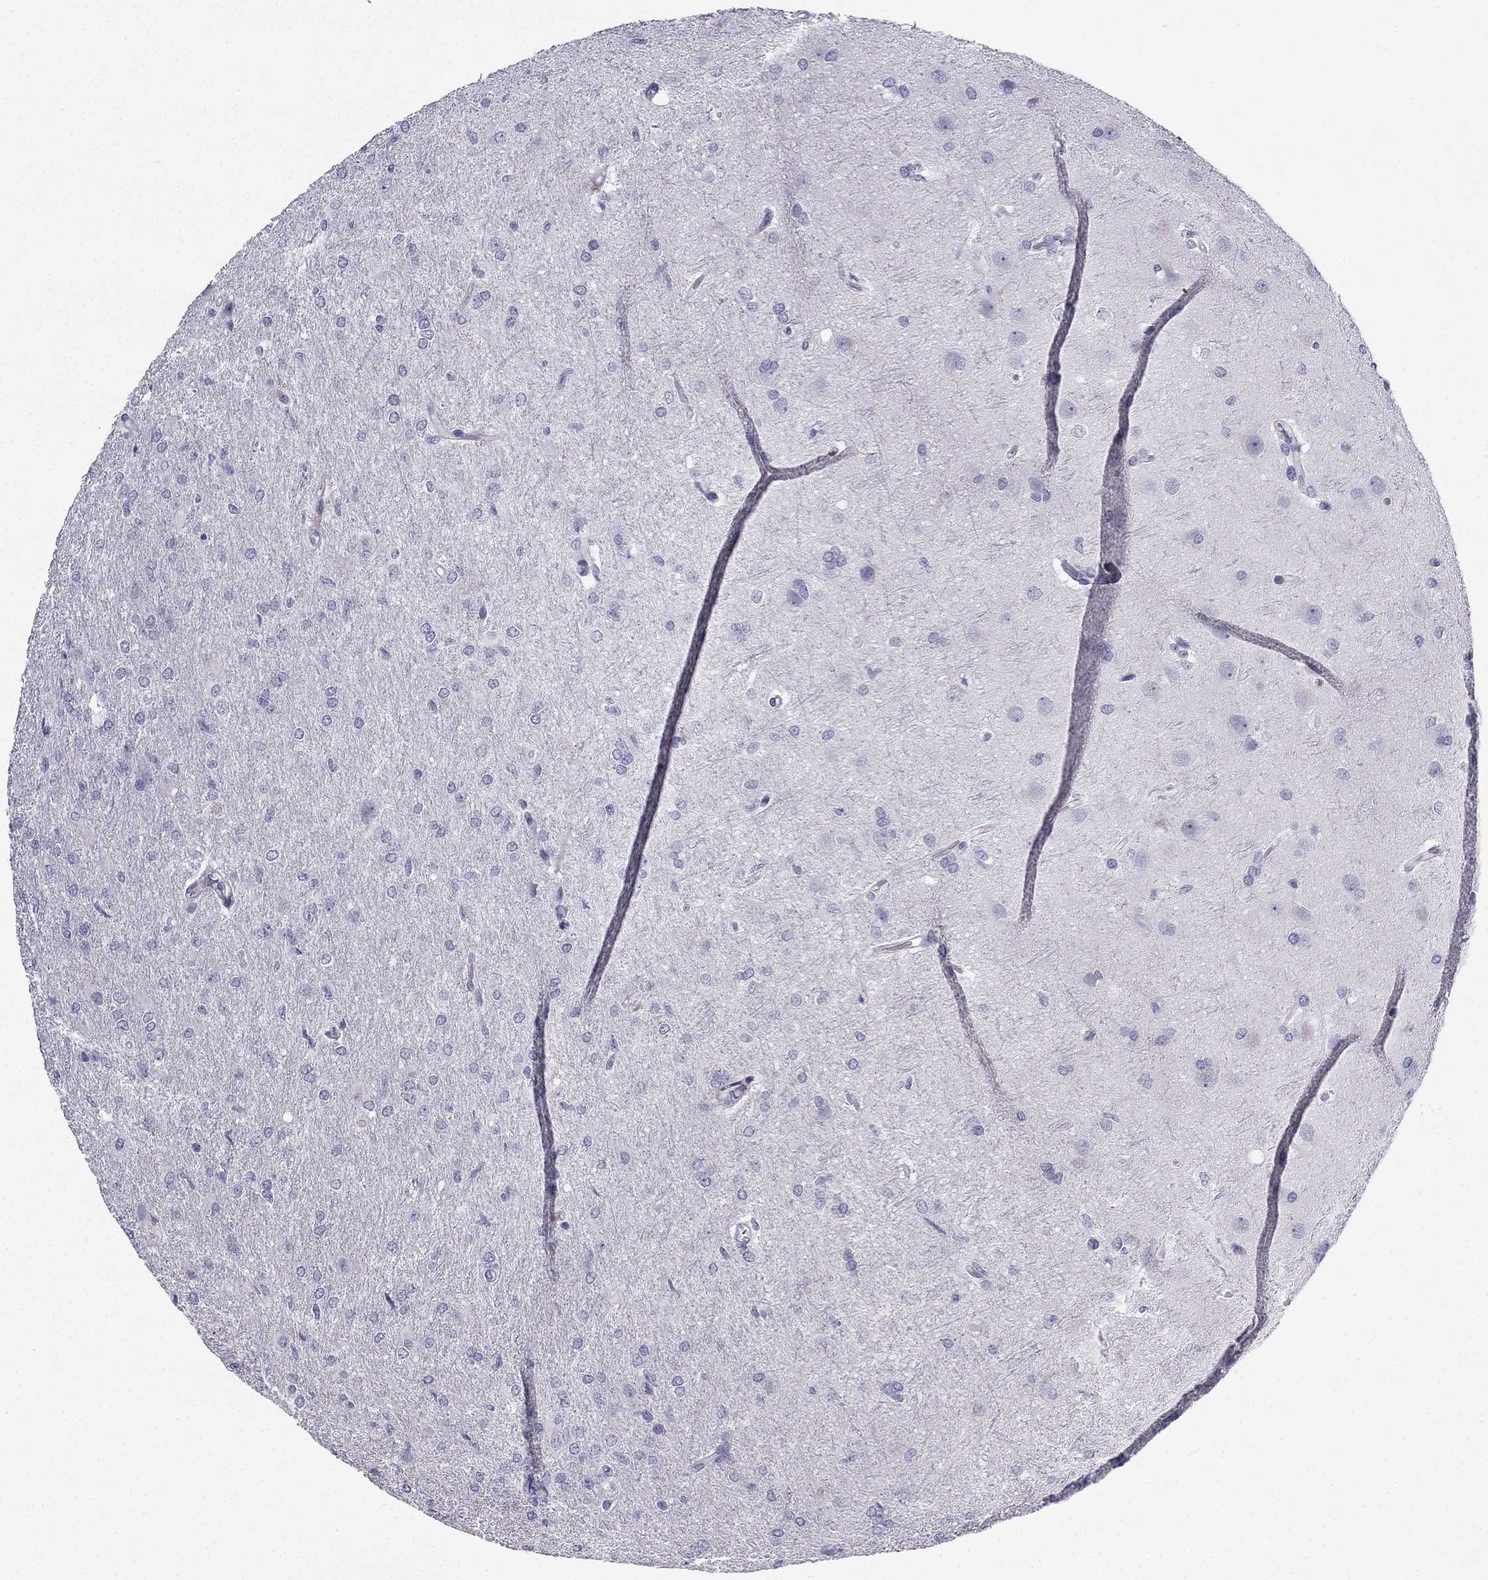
{"staining": {"intensity": "negative", "quantity": "none", "location": "none"}, "tissue": "glioma", "cell_type": "Tumor cells", "image_type": "cancer", "snomed": [{"axis": "morphology", "description": "Glioma, malignant, High grade"}, {"axis": "topography", "description": "Brain"}], "caption": "Glioma was stained to show a protein in brown. There is no significant staining in tumor cells.", "gene": "CFAP53", "patient": {"sex": "male", "age": 68}}